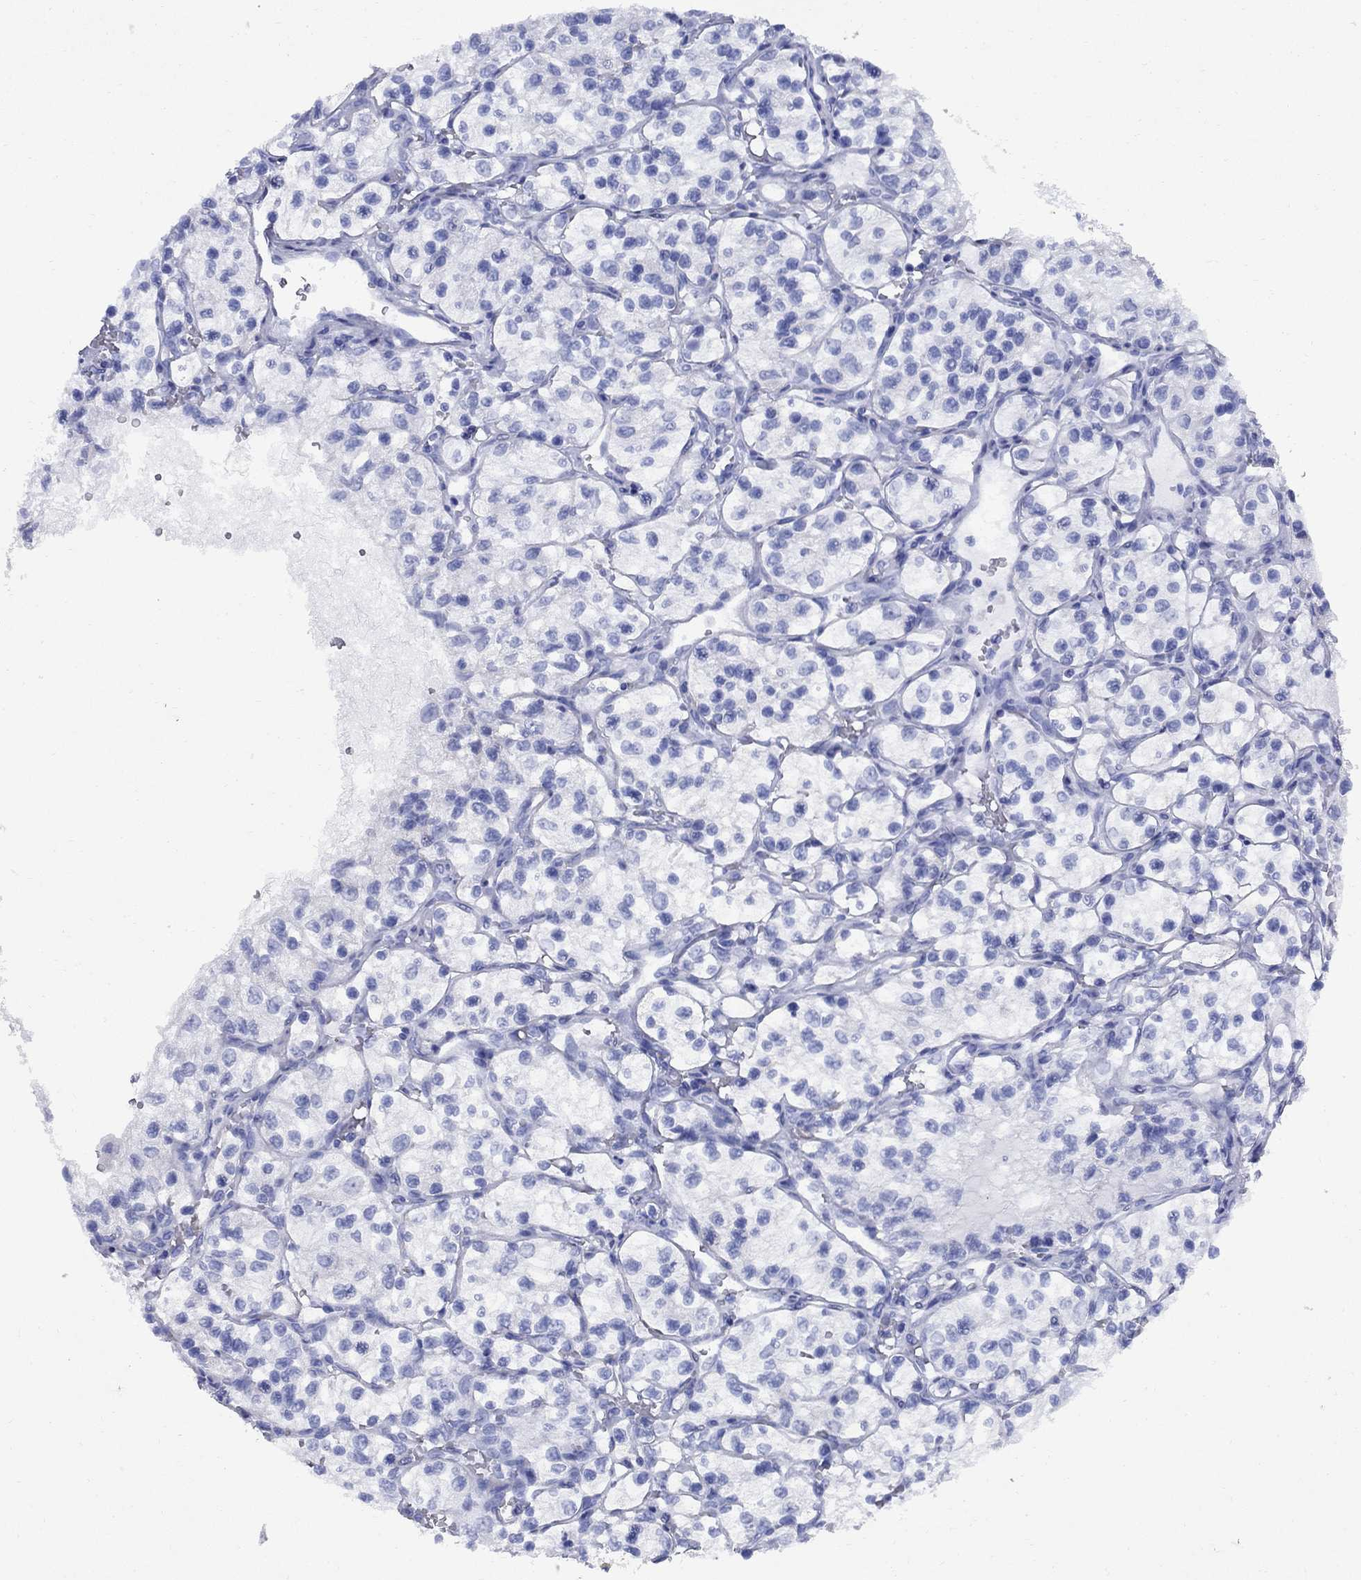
{"staining": {"intensity": "negative", "quantity": "none", "location": "none"}, "tissue": "renal cancer", "cell_type": "Tumor cells", "image_type": "cancer", "snomed": [{"axis": "morphology", "description": "Adenocarcinoma, NOS"}, {"axis": "topography", "description": "Kidney"}], "caption": "Adenocarcinoma (renal) stained for a protein using IHC reveals no expression tumor cells.", "gene": "STAB2", "patient": {"sex": "female", "age": 69}}